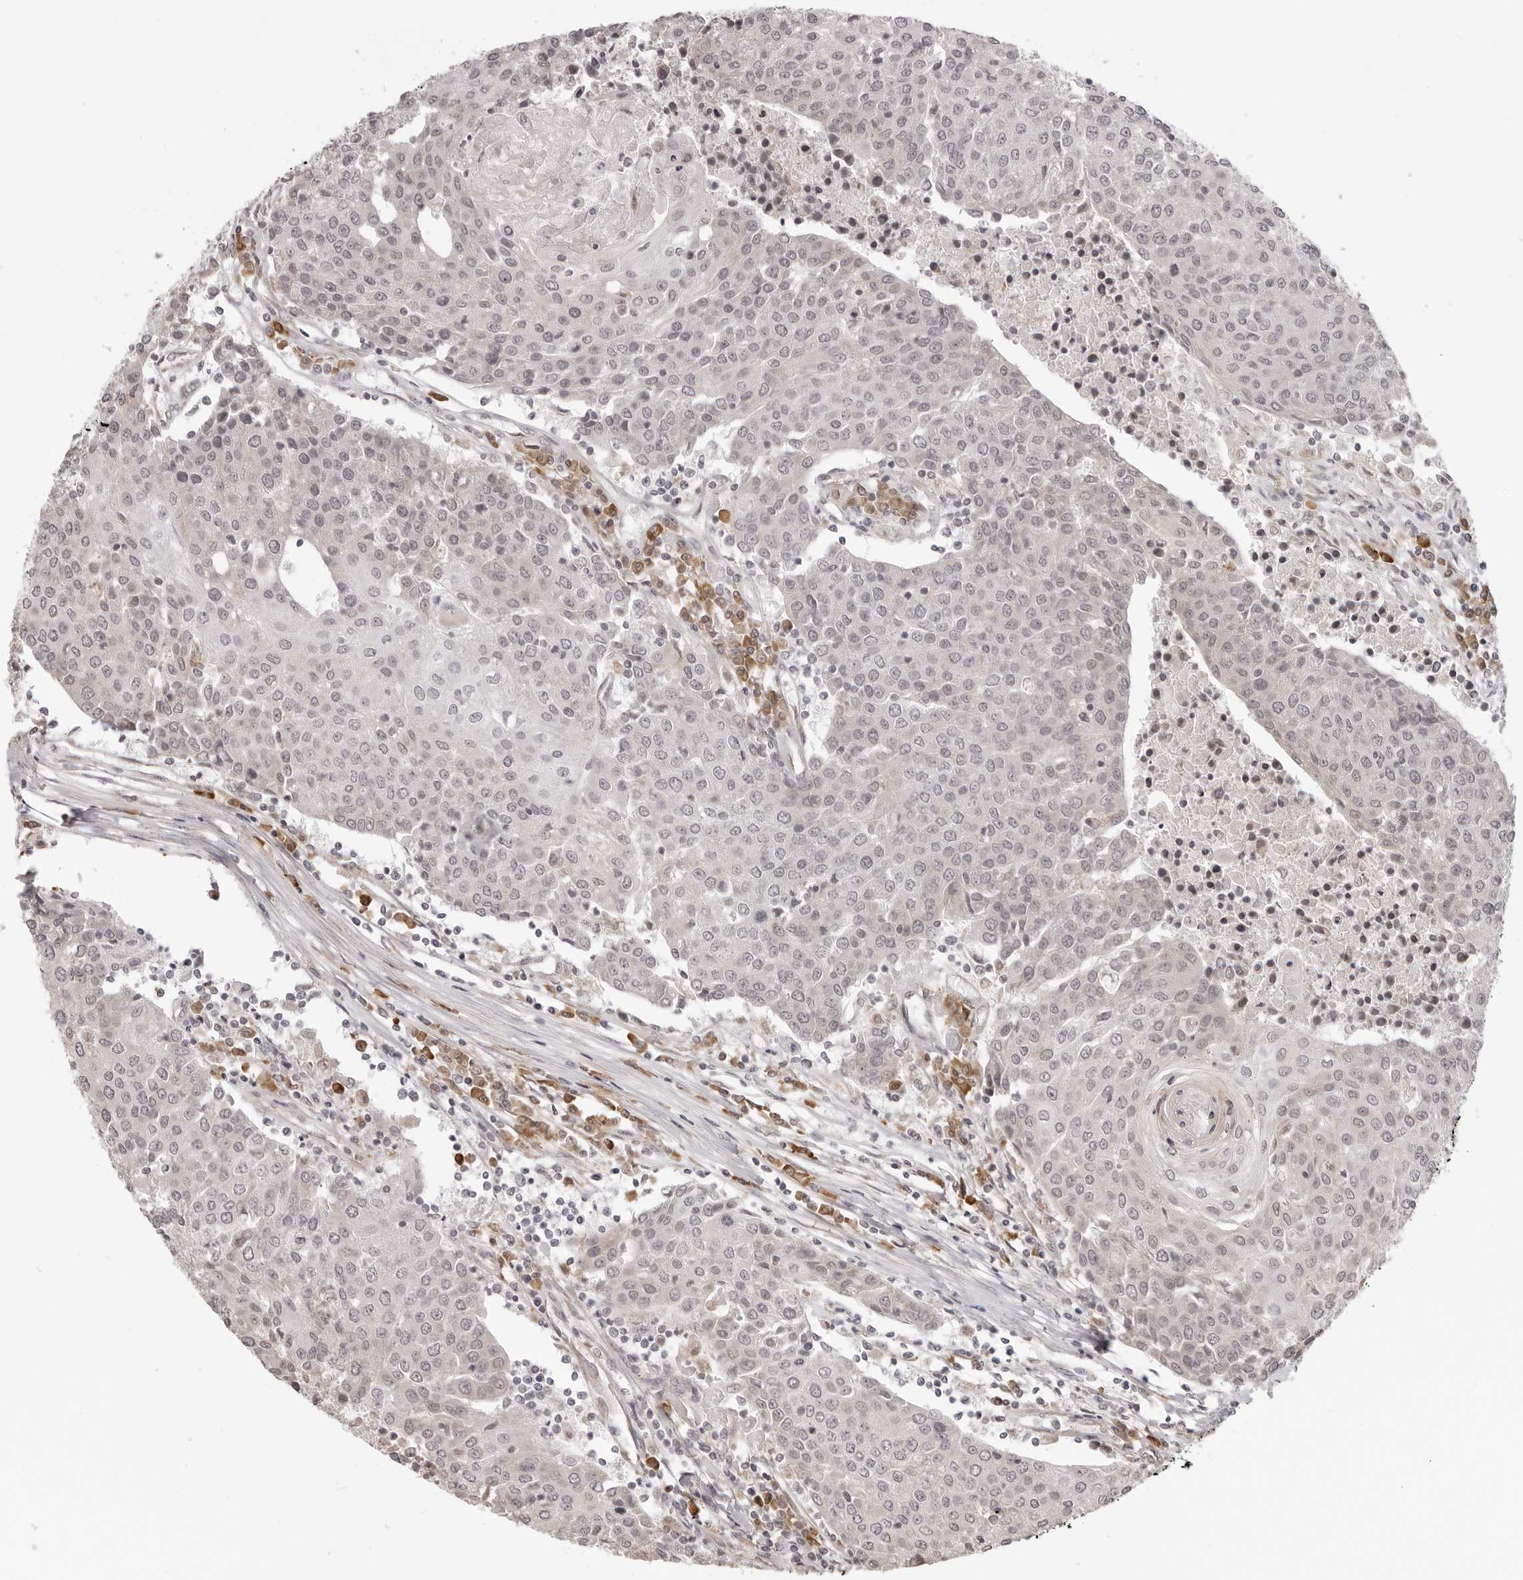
{"staining": {"intensity": "negative", "quantity": "none", "location": "none"}, "tissue": "urothelial cancer", "cell_type": "Tumor cells", "image_type": "cancer", "snomed": [{"axis": "morphology", "description": "Urothelial carcinoma, High grade"}, {"axis": "topography", "description": "Urinary bladder"}], "caption": "IHC micrograph of neoplastic tissue: high-grade urothelial carcinoma stained with DAB shows no significant protein expression in tumor cells.", "gene": "ZC3H11A", "patient": {"sex": "female", "age": 85}}